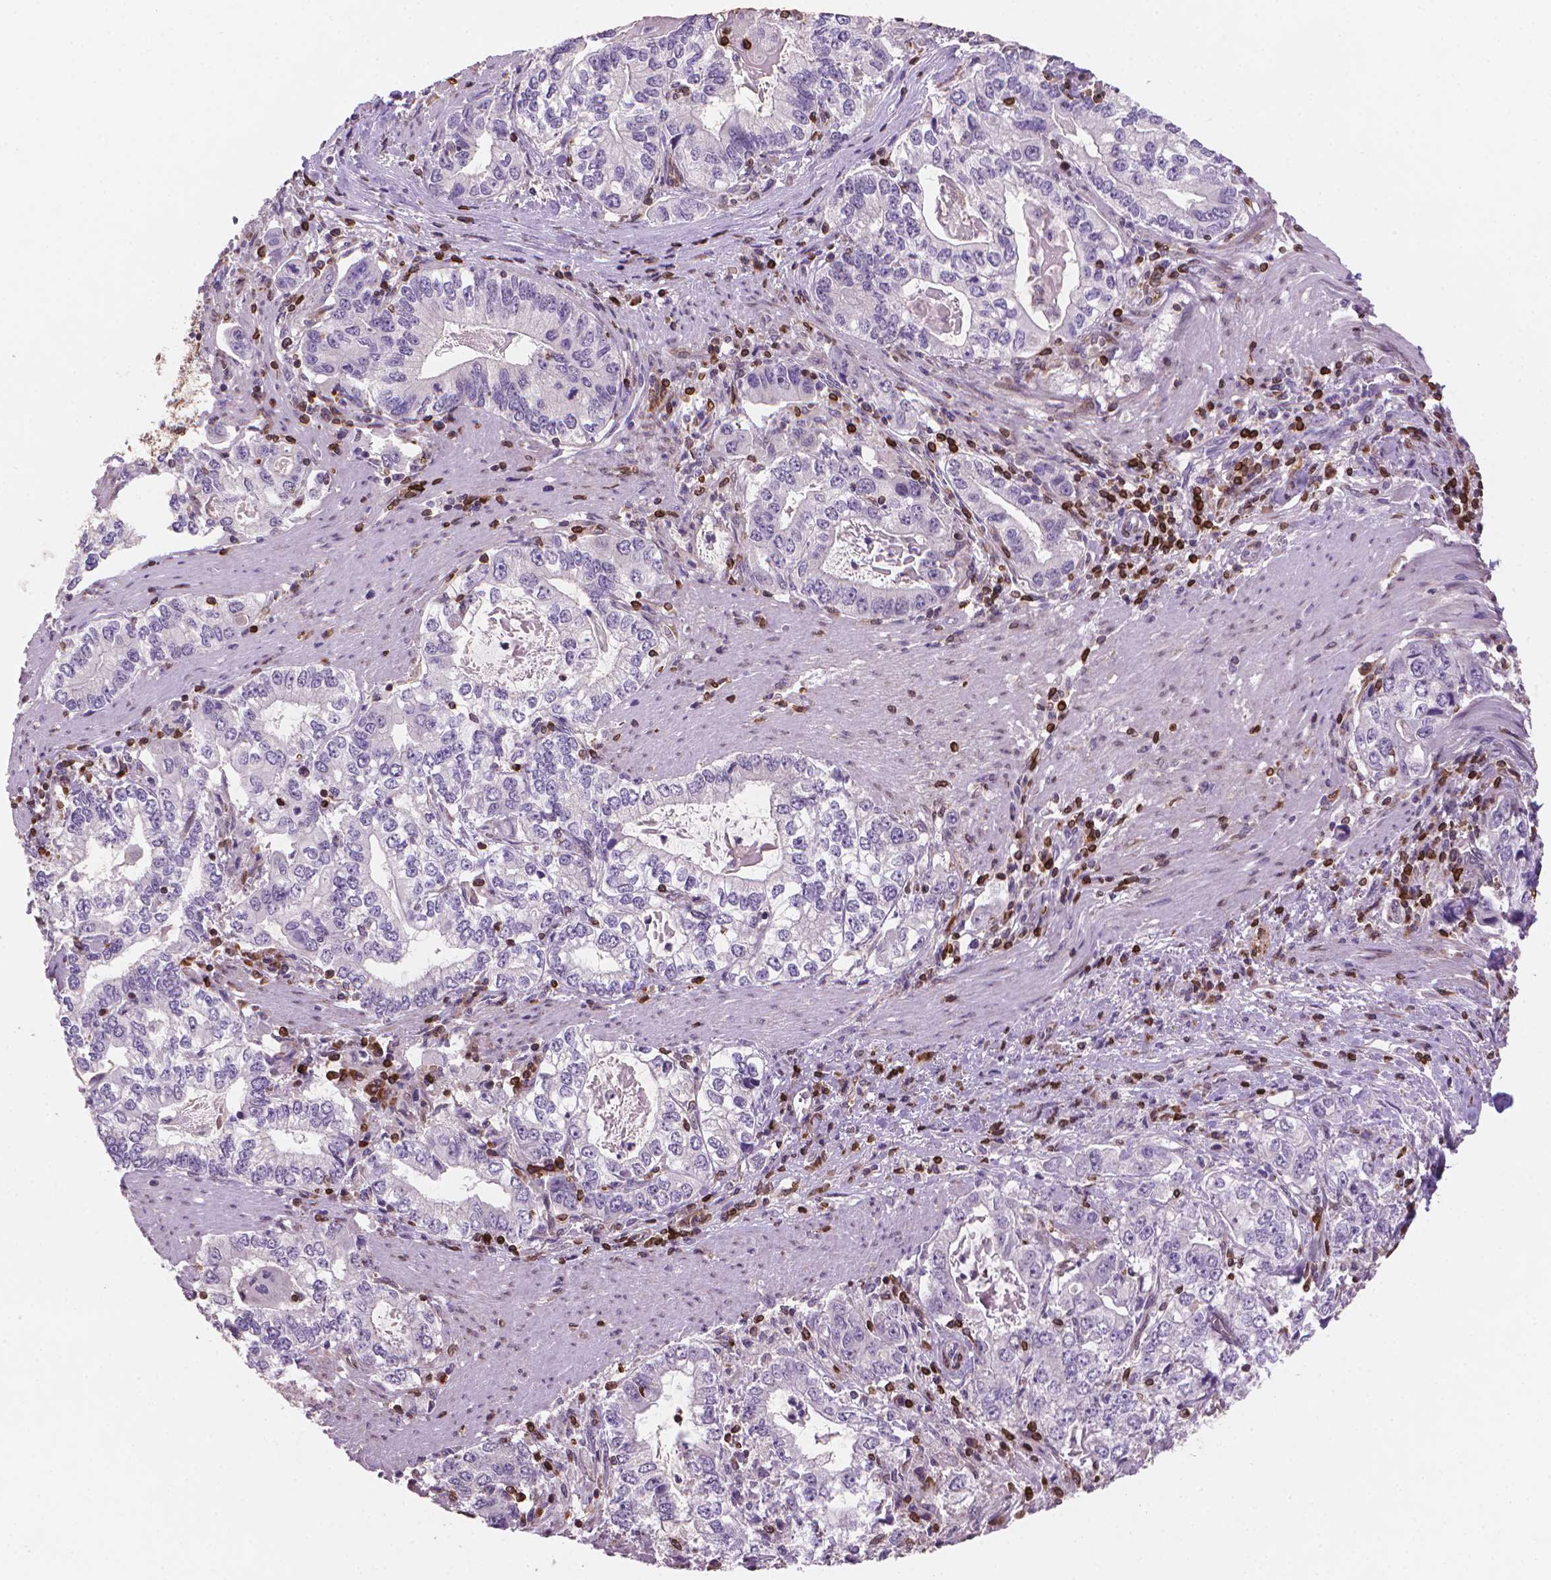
{"staining": {"intensity": "negative", "quantity": "none", "location": "none"}, "tissue": "stomach cancer", "cell_type": "Tumor cells", "image_type": "cancer", "snomed": [{"axis": "morphology", "description": "Adenocarcinoma, NOS"}, {"axis": "topography", "description": "Stomach, lower"}], "caption": "A micrograph of stomach adenocarcinoma stained for a protein displays no brown staining in tumor cells.", "gene": "BCL2", "patient": {"sex": "female", "age": 72}}